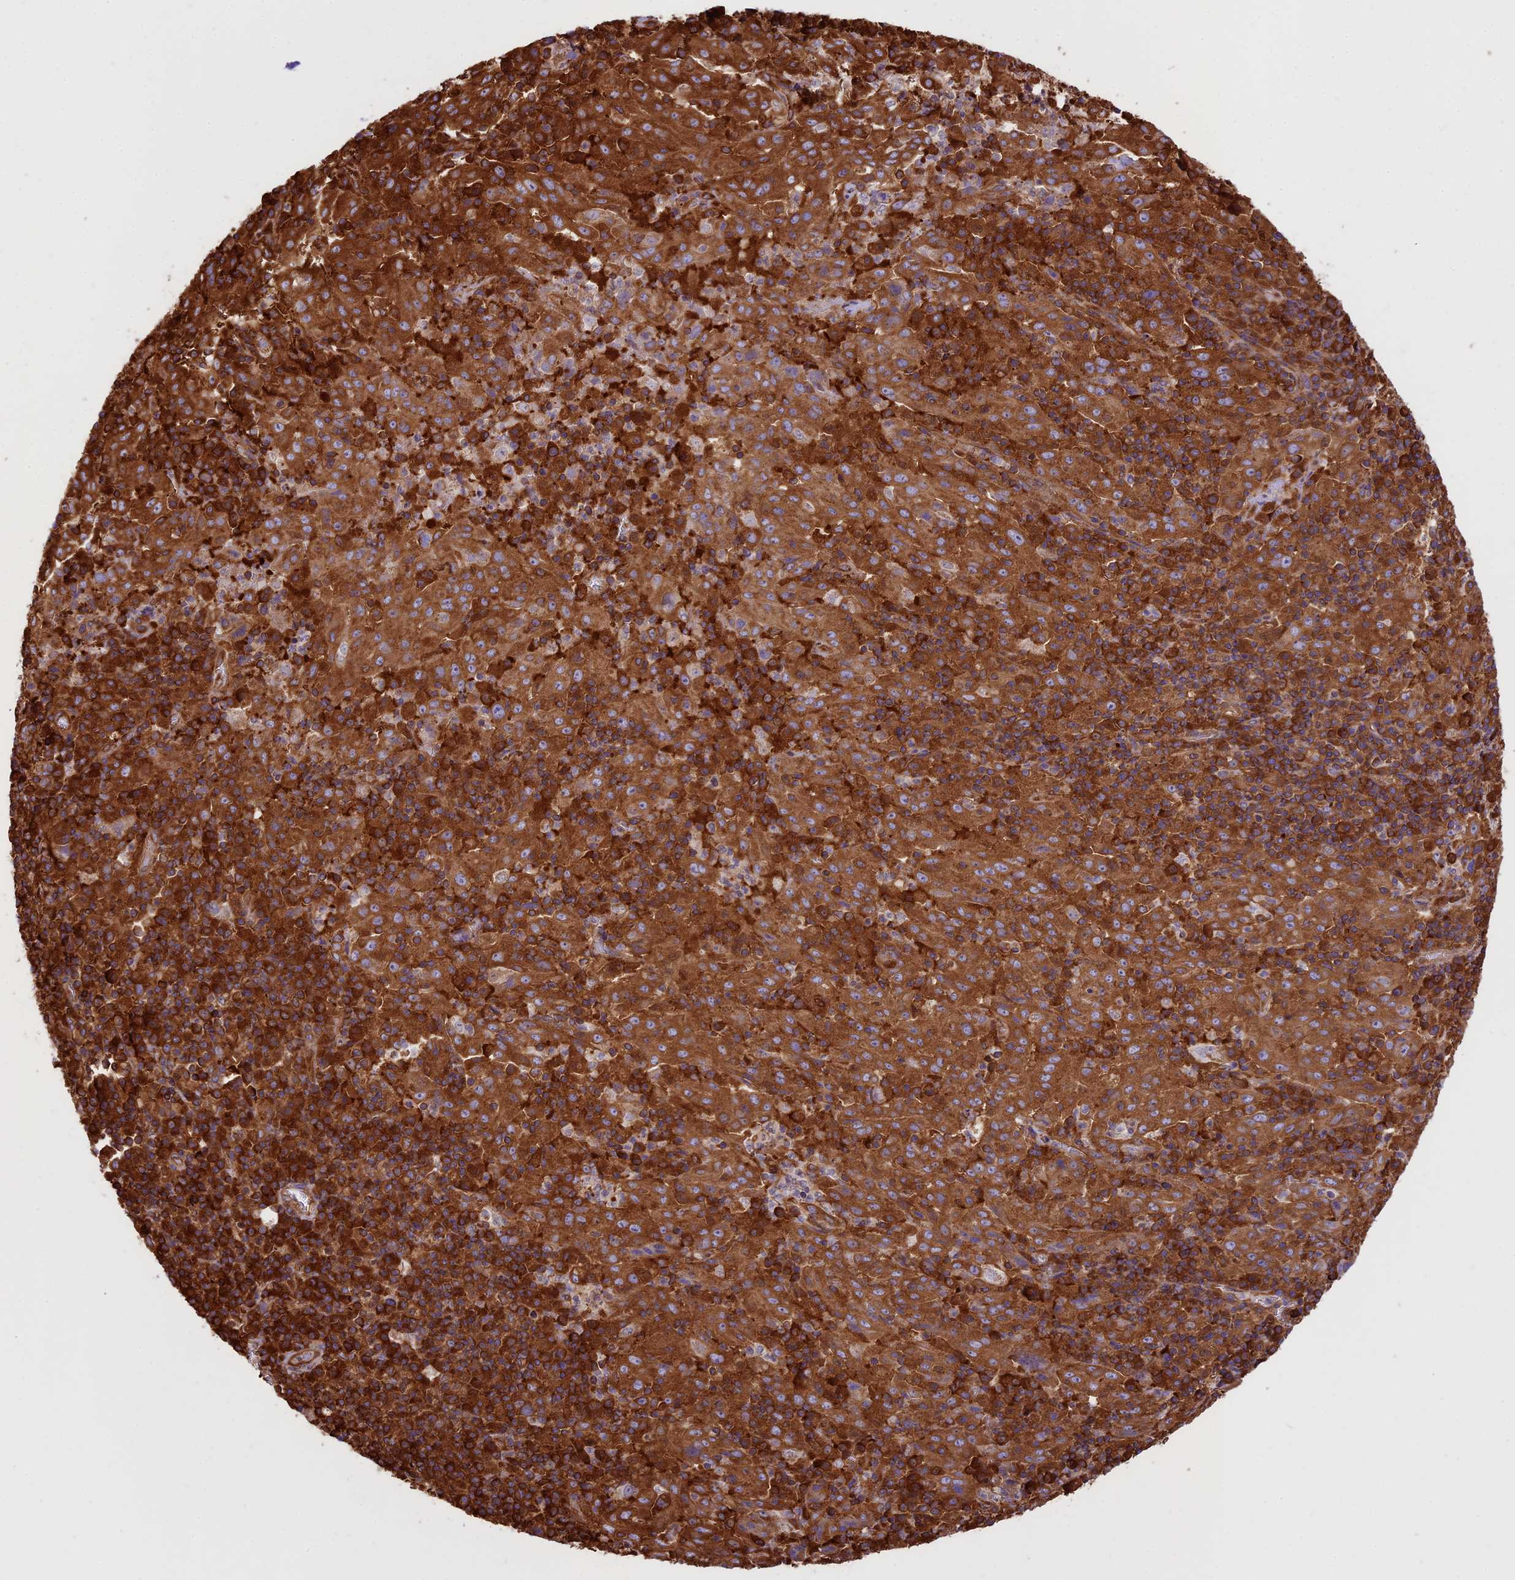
{"staining": {"intensity": "strong", "quantity": ">75%", "location": "cytoplasmic/membranous"}, "tissue": "pancreatic cancer", "cell_type": "Tumor cells", "image_type": "cancer", "snomed": [{"axis": "morphology", "description": "Adenocarcinoma, NOS"}, {"axis": "topography", "description": "Pancreas"}], "caption": "Approximately >75% of tumor cells in adenocarcinoma (pancreatic) show strong cytoplasmic/membranous protein expression as visualized by brown immunohistochemical staining.", "gene": "KARS1", "patient": {"sex": "male", "age": 63}}